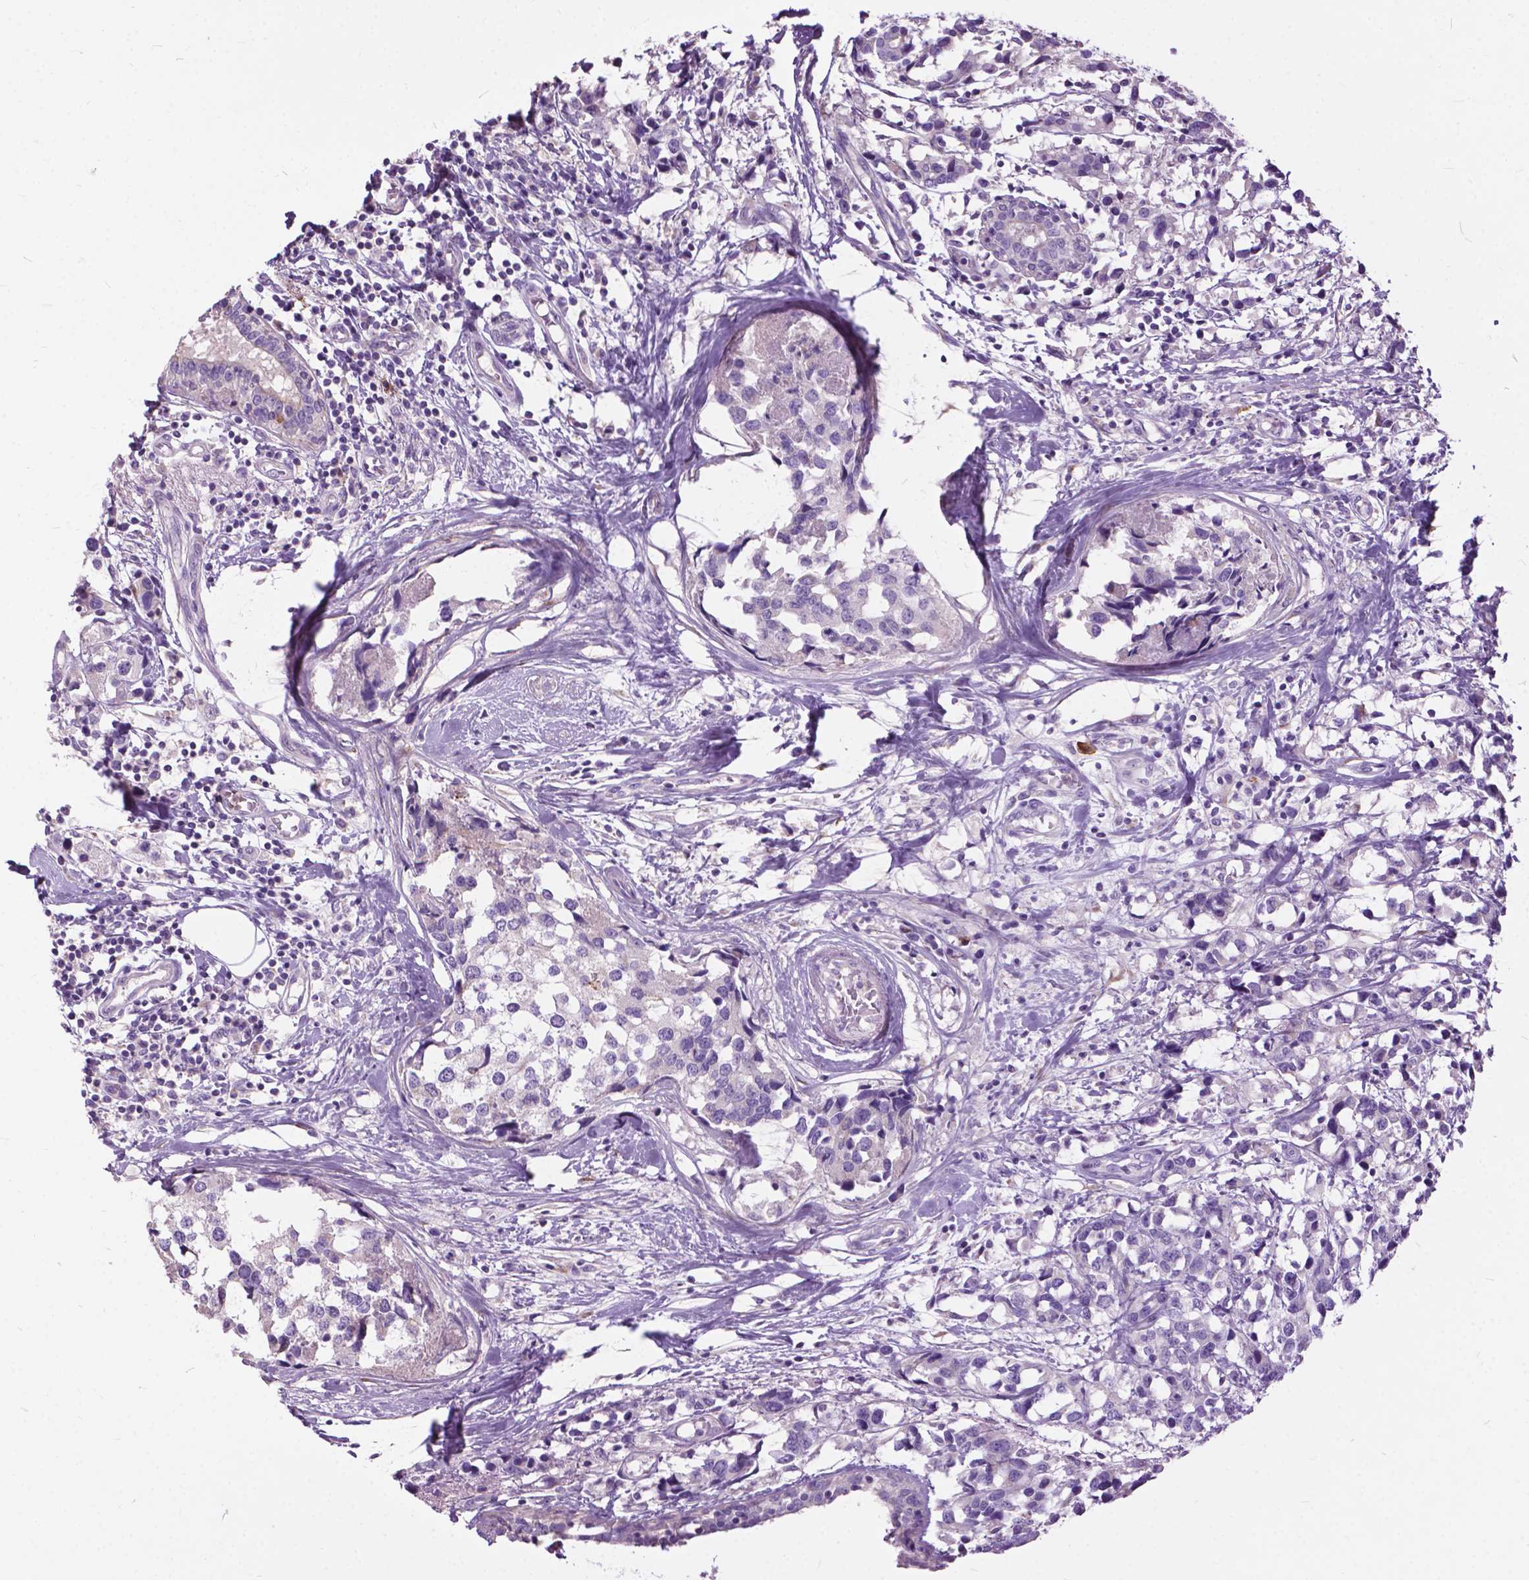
{"staining": {"intensity": "negative", "quantity": "none", "location": "none"}, "tissue": "breast cancer", "cell_type": "Tumor cells", "image_type": "cancer", "snomed": [{"axis": "morphology", "description": "Lobular carcinoma"}, {"axis": "topography", "description": "Breast"}], "caption": "DAB (3,3'-diaminobenzidine) immunohistochemical staining of human breast cancer shows no significant staining in tumor cells. (Brightfield microscopy of DAB (3,3'-diaminobenzidine) immunohistochemistry at high magnification).", "gene": "PRR35", "patient": {"sex": "female", "age": 59}}